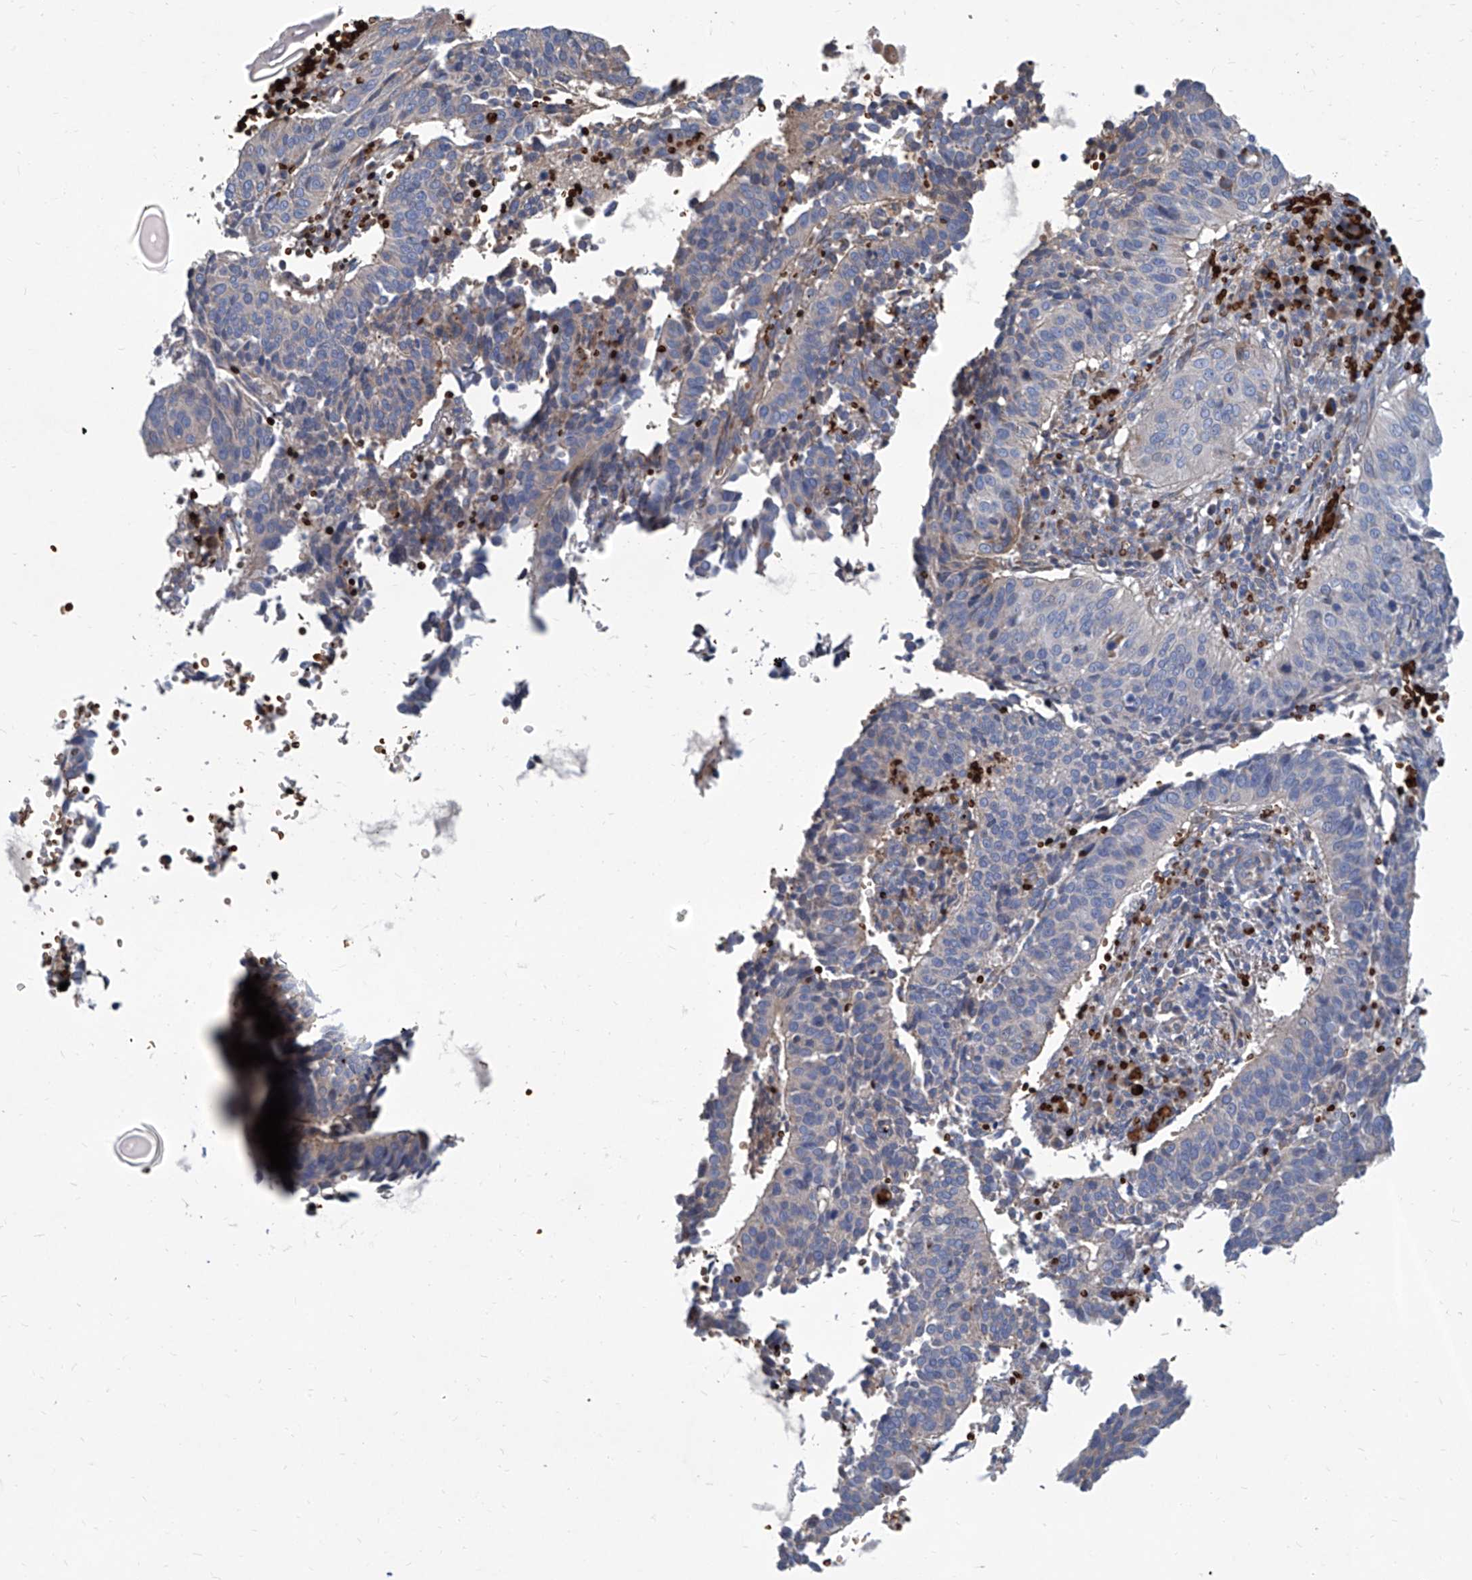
{"staining": {"intensity": "negative", "quantity": "none", "location": "none"}, "tissue": "cervical cancer", "cell_type": "Tumor cells", "image_type": "cancer", "snomed": [{"axis": "morphology", "description": "Normal tissue, NOS"}, {"axis": "morphology", "description": "Squamous cell carcinoma, NOS"}, {"axis": "topography", "description": "Cervix"}], "caption": "This is a photomicrograph of immunohistochemistry staining of squamous cell carcinoma (cervical), which shows no expression in tumor cells.", "gene": "FPR2", "patient": {"sex": "female", "age": 39}}